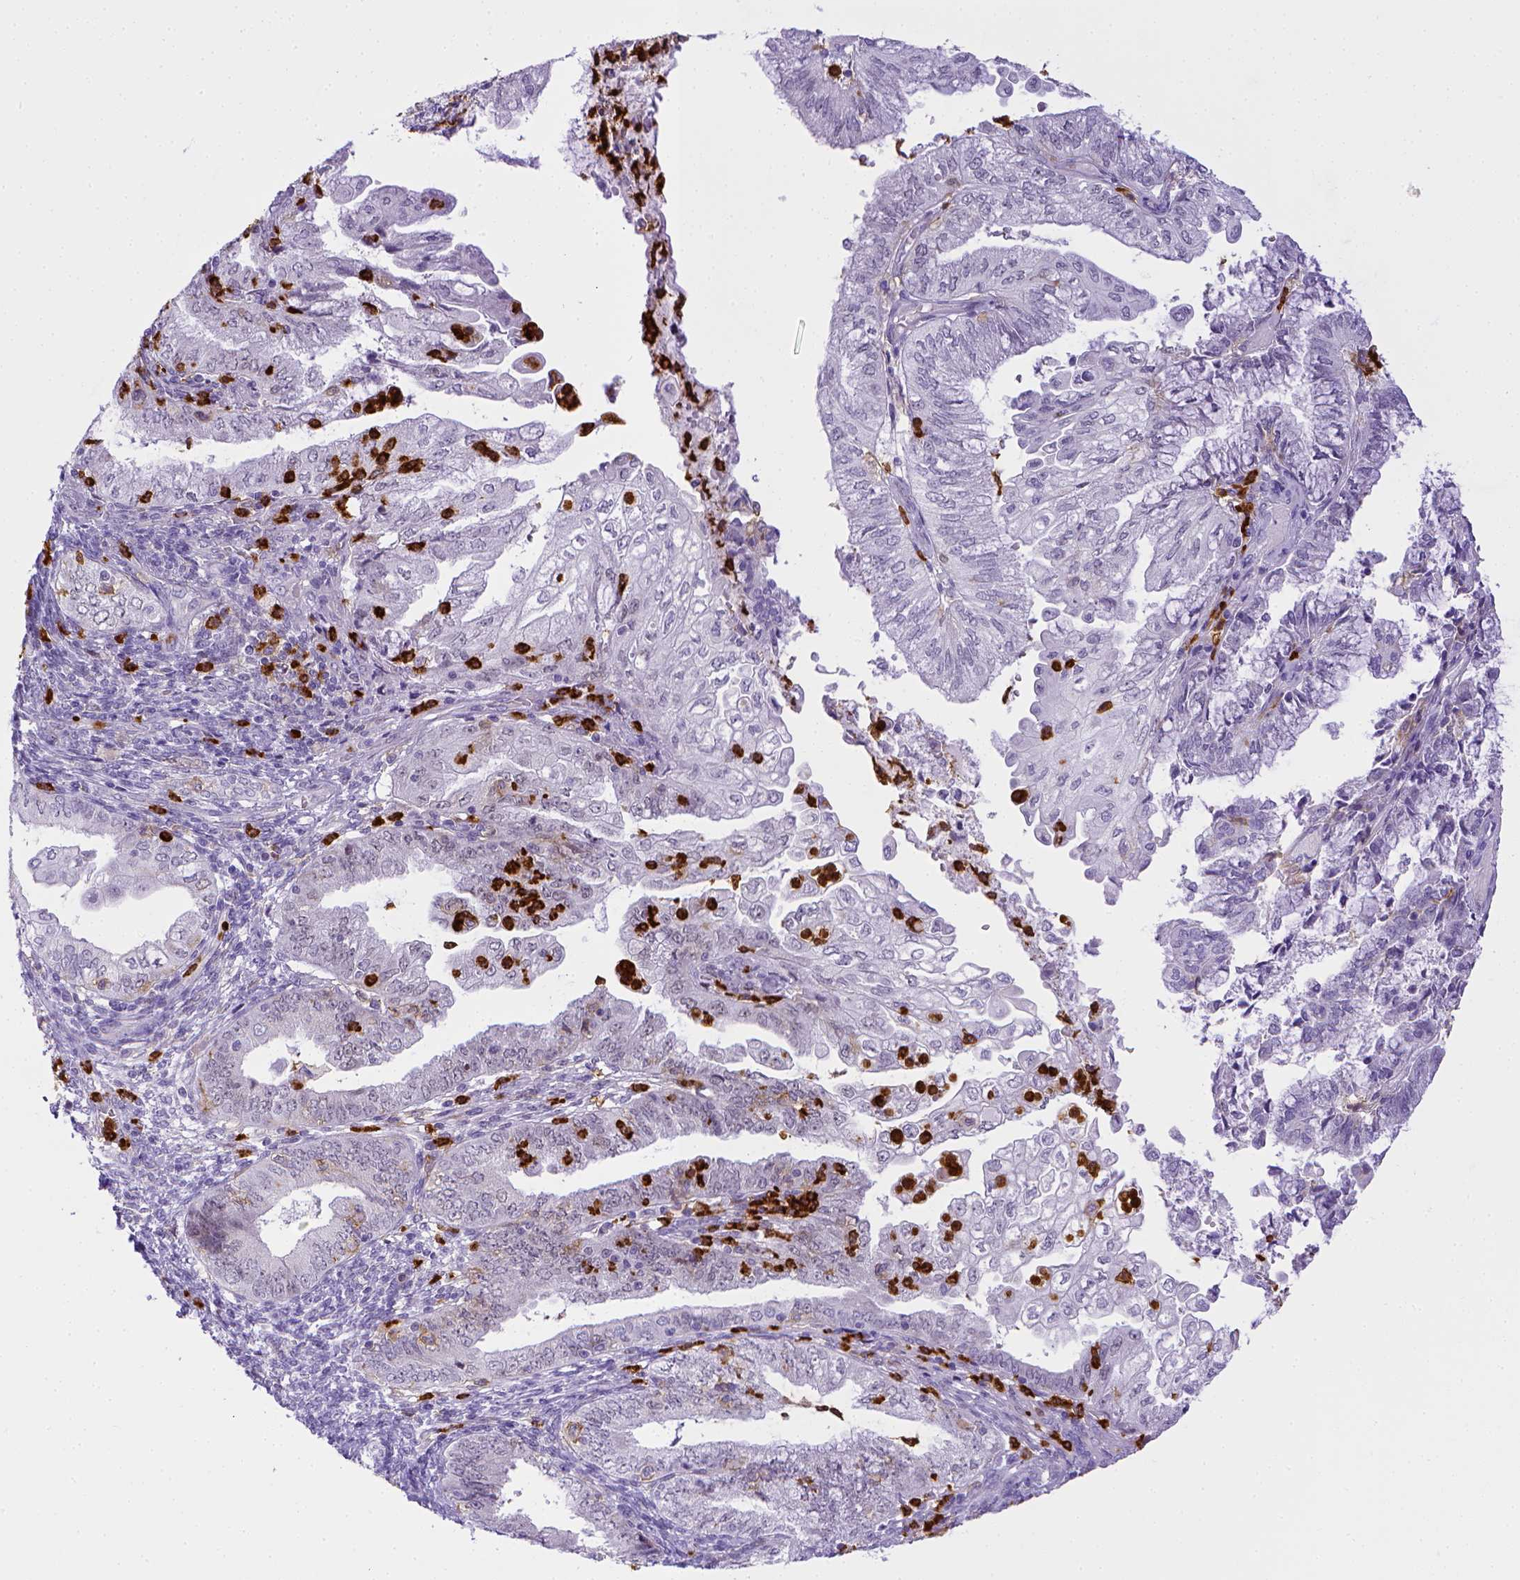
{"staining": {"intensity": "negative", "quantity": "none", "location": "none"}, "tissue": "endometrial cancer", "cell_type": "Tumor cells", "image_type": "cancer", "snomed": [{"axis": "morphology", "description": "Adenocarcinoma, NOS"}, {"axis": "topography", "description": "Endometrium"}], "caption": "Endometrial cancer stained for a protein using immunohistochemistry (IHC) demonstrates no staining tumor cells.", "gene": "ITGAM", "patient": {"sex": "female", "age": 55}}